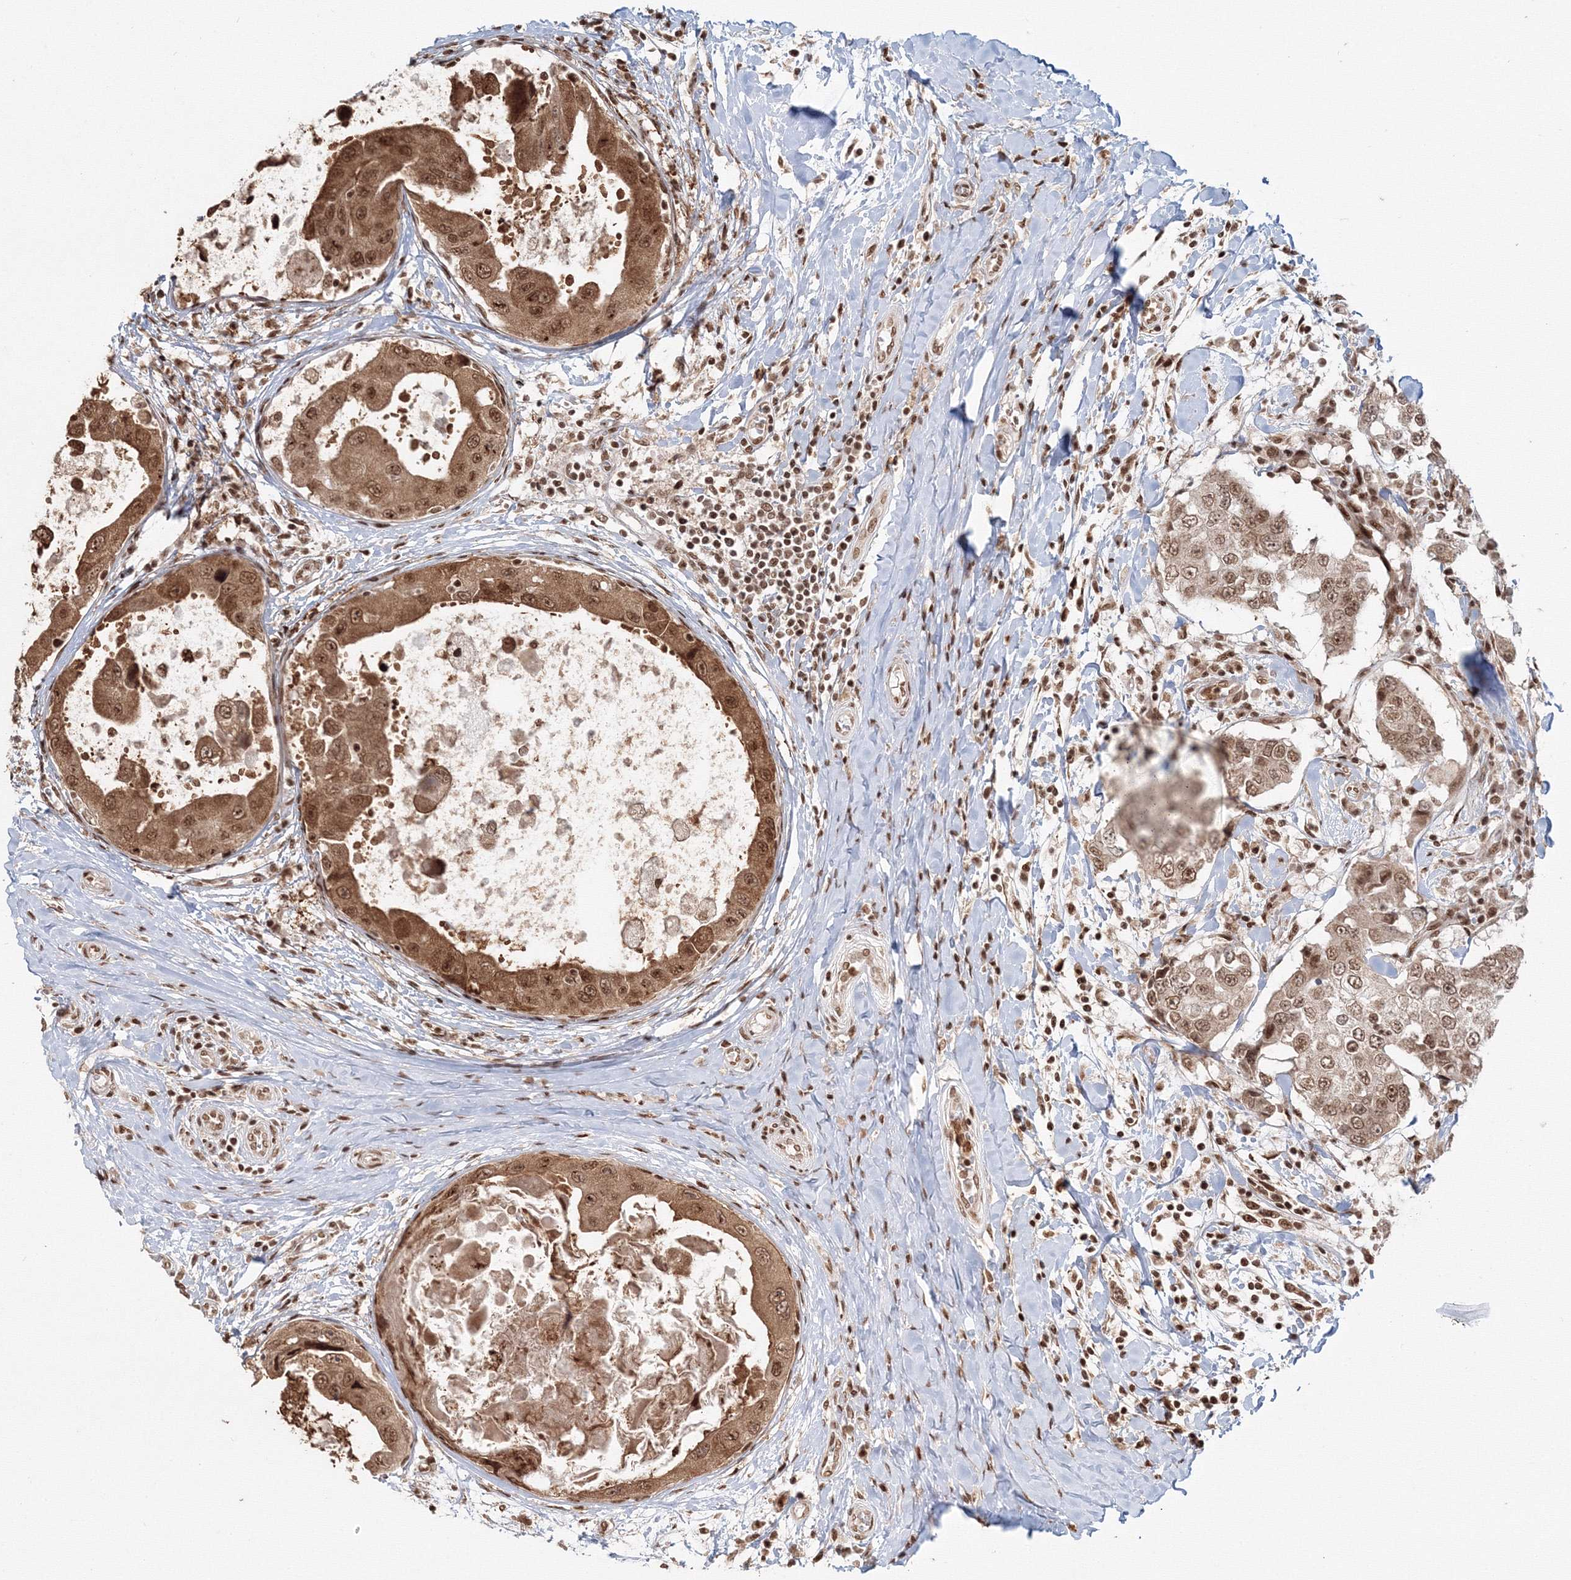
{"staining": {"intensity": "moderate", "quantity": ">75%", "location": "nuclear"}, "tissue": "breast cancer", "cell_type": "Tumor cells", "image_type": "cancer", "snomed": [{"axis": "morphology", "description": "Duct carcinoma"}, {"axis": "topography", "description": "Breast"}], "caption": "Immunohistochemistry (IHC) image of intraductal carcinoma (breast) stained for a protein (brown), which demonstrates medium levels of moderate nuclear positivity in about >75% of tumor cells.", "gene": "KIF20A", "patient": {"sex": "female", "age": 27}}